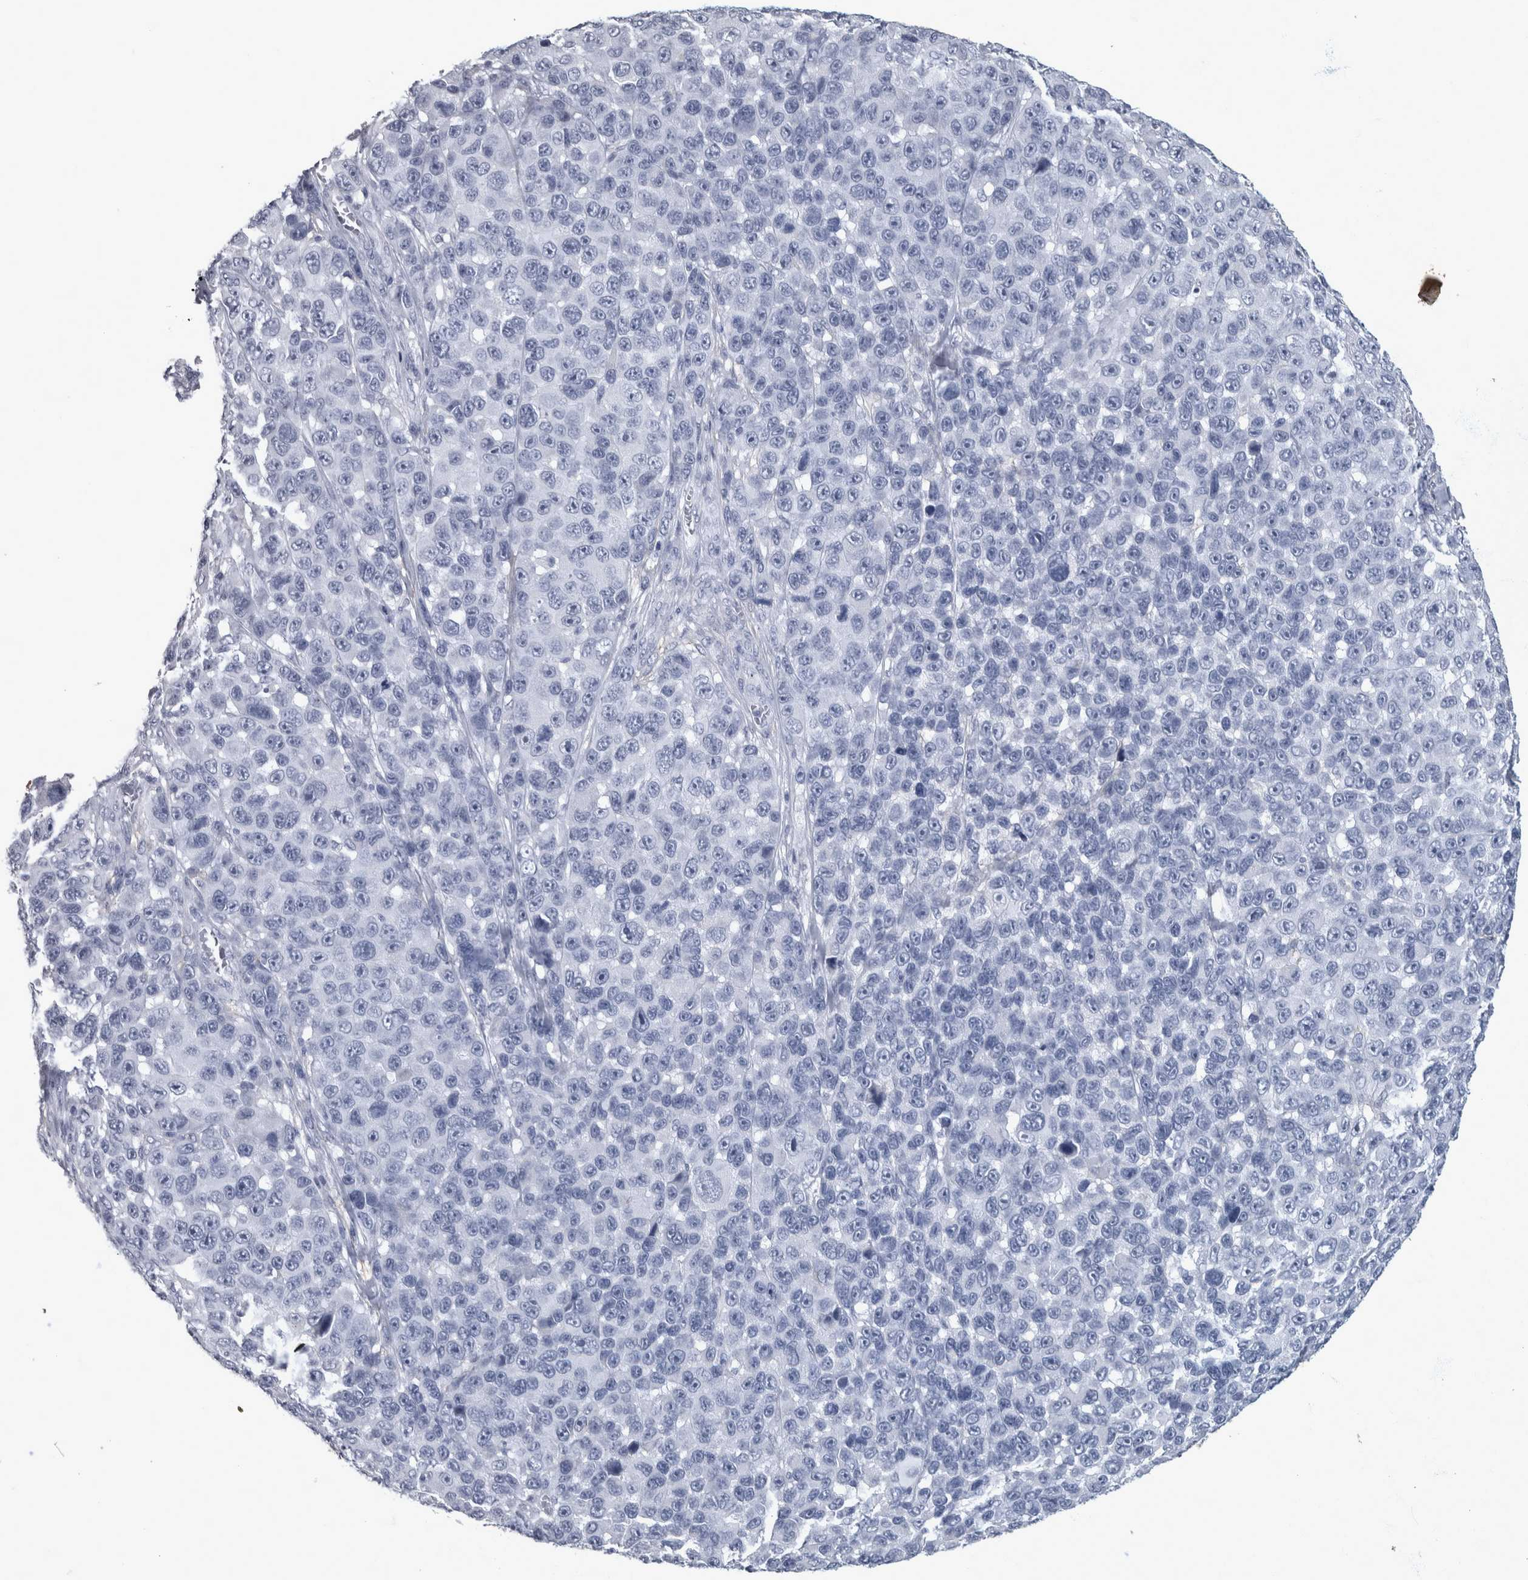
{"staining": {"intensity": "negative", "quantity": "none", "location": "none"}, "tissue": "melanoma", "cell_type": "Tumor cells", "image_type": "cancer", "snomed": [{"axis": "morphology", "description": "Malignant melanoma, NOS"}, {"axis": "topography", "description": "Skin"}], "caption": "This is a histopathology image of immunohistochemistry staining of melanoma, which shows no expression in tumor cells.", "gene": "DSG2", "patient": {"sex": "male", "age": 53}}